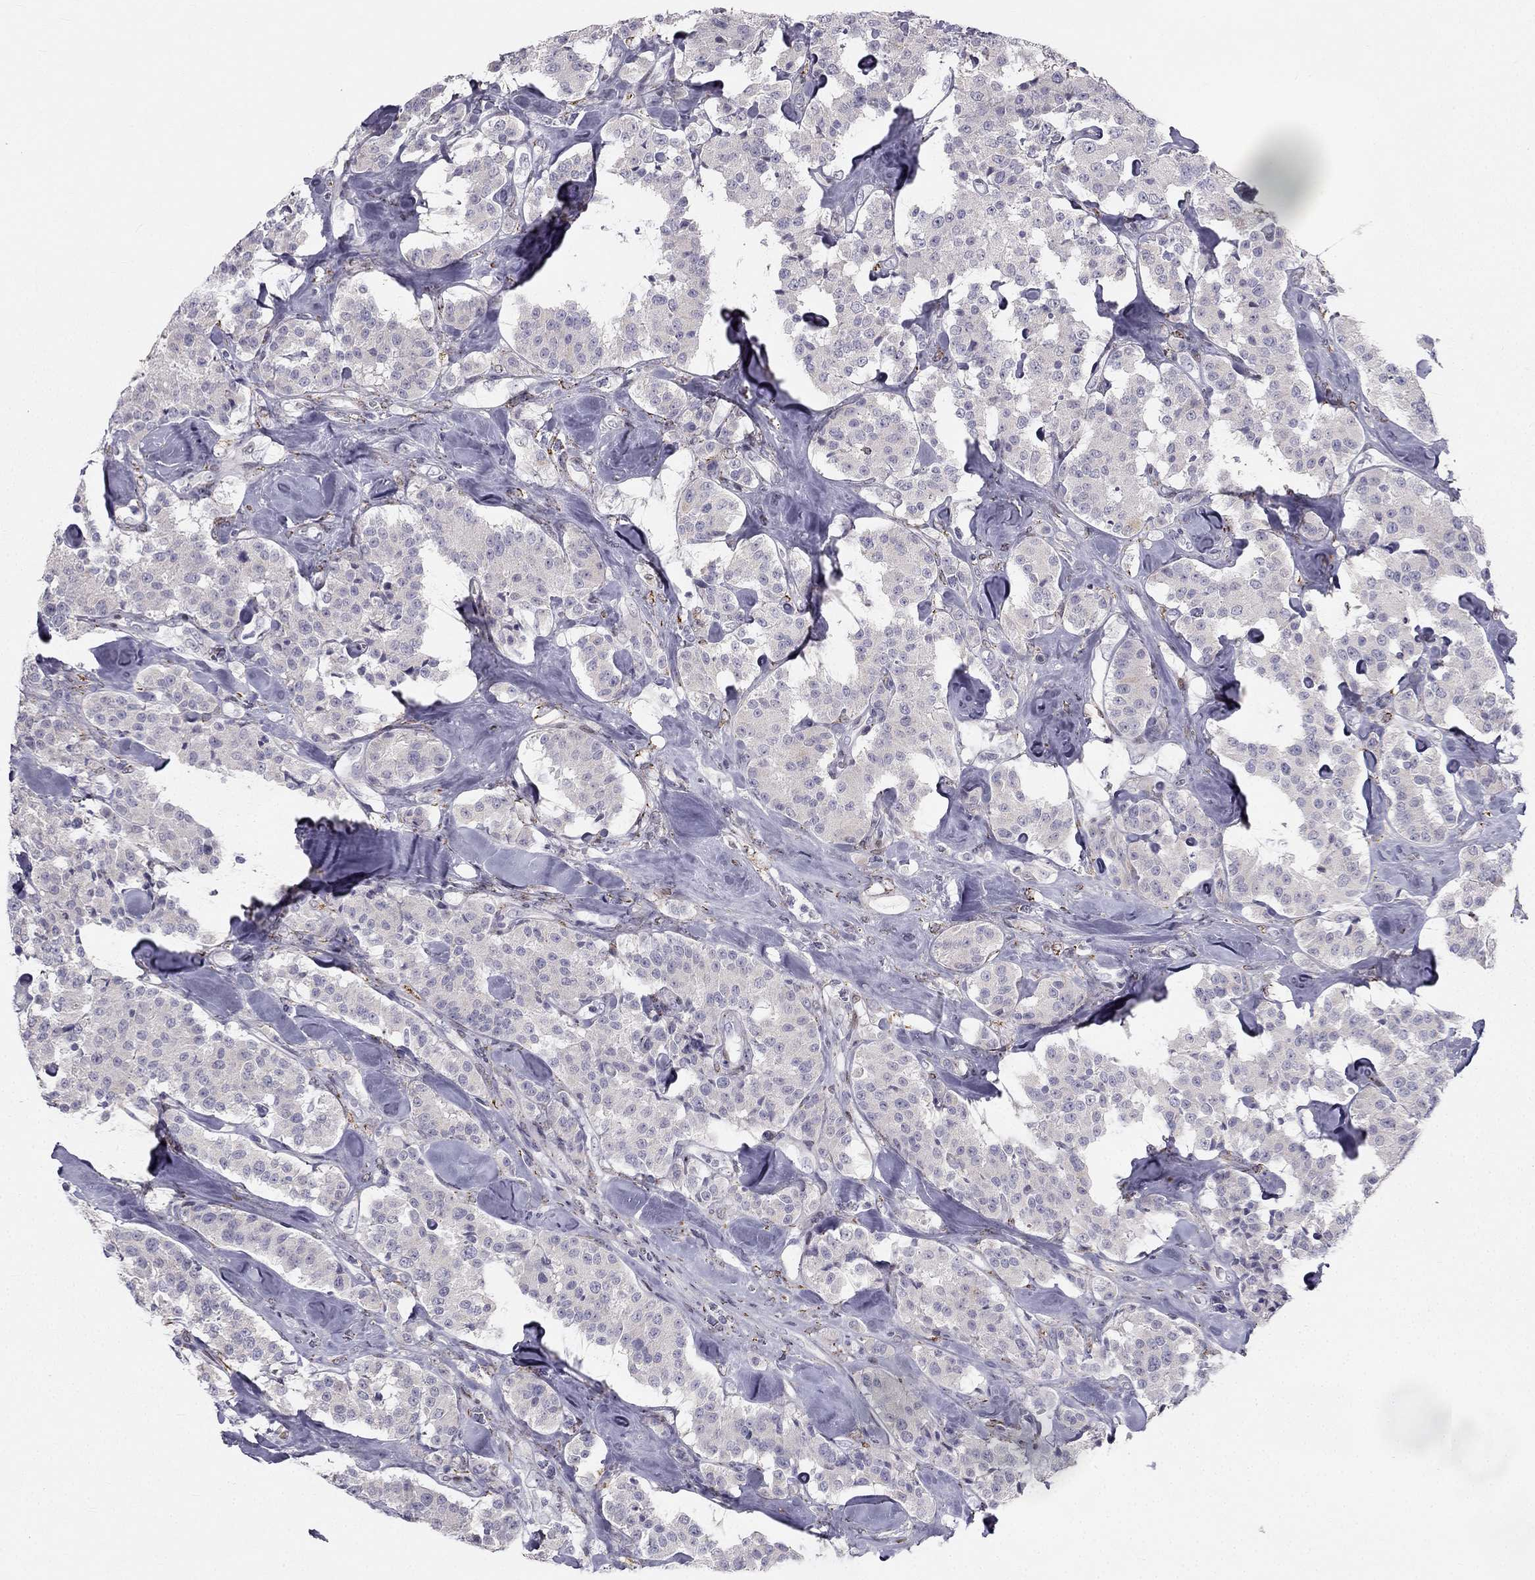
{"staining": {"intensity": "negative", "quantity": "none", "location": "none"}, "tissue": "carcinoid", "cell_type": "Tumor cells", "image_type": "cancer", "snomed": [{"axis": "morphology", "description": "Carcinoid, malignant, NOS"}, {"axis": "topography", "description": "Pancreas"}], "caption": "Tumor cells are negative for protein expression in human carcinoid.", "gene": "TRPS1", "patient": {"sex": "male", "age": 41}}